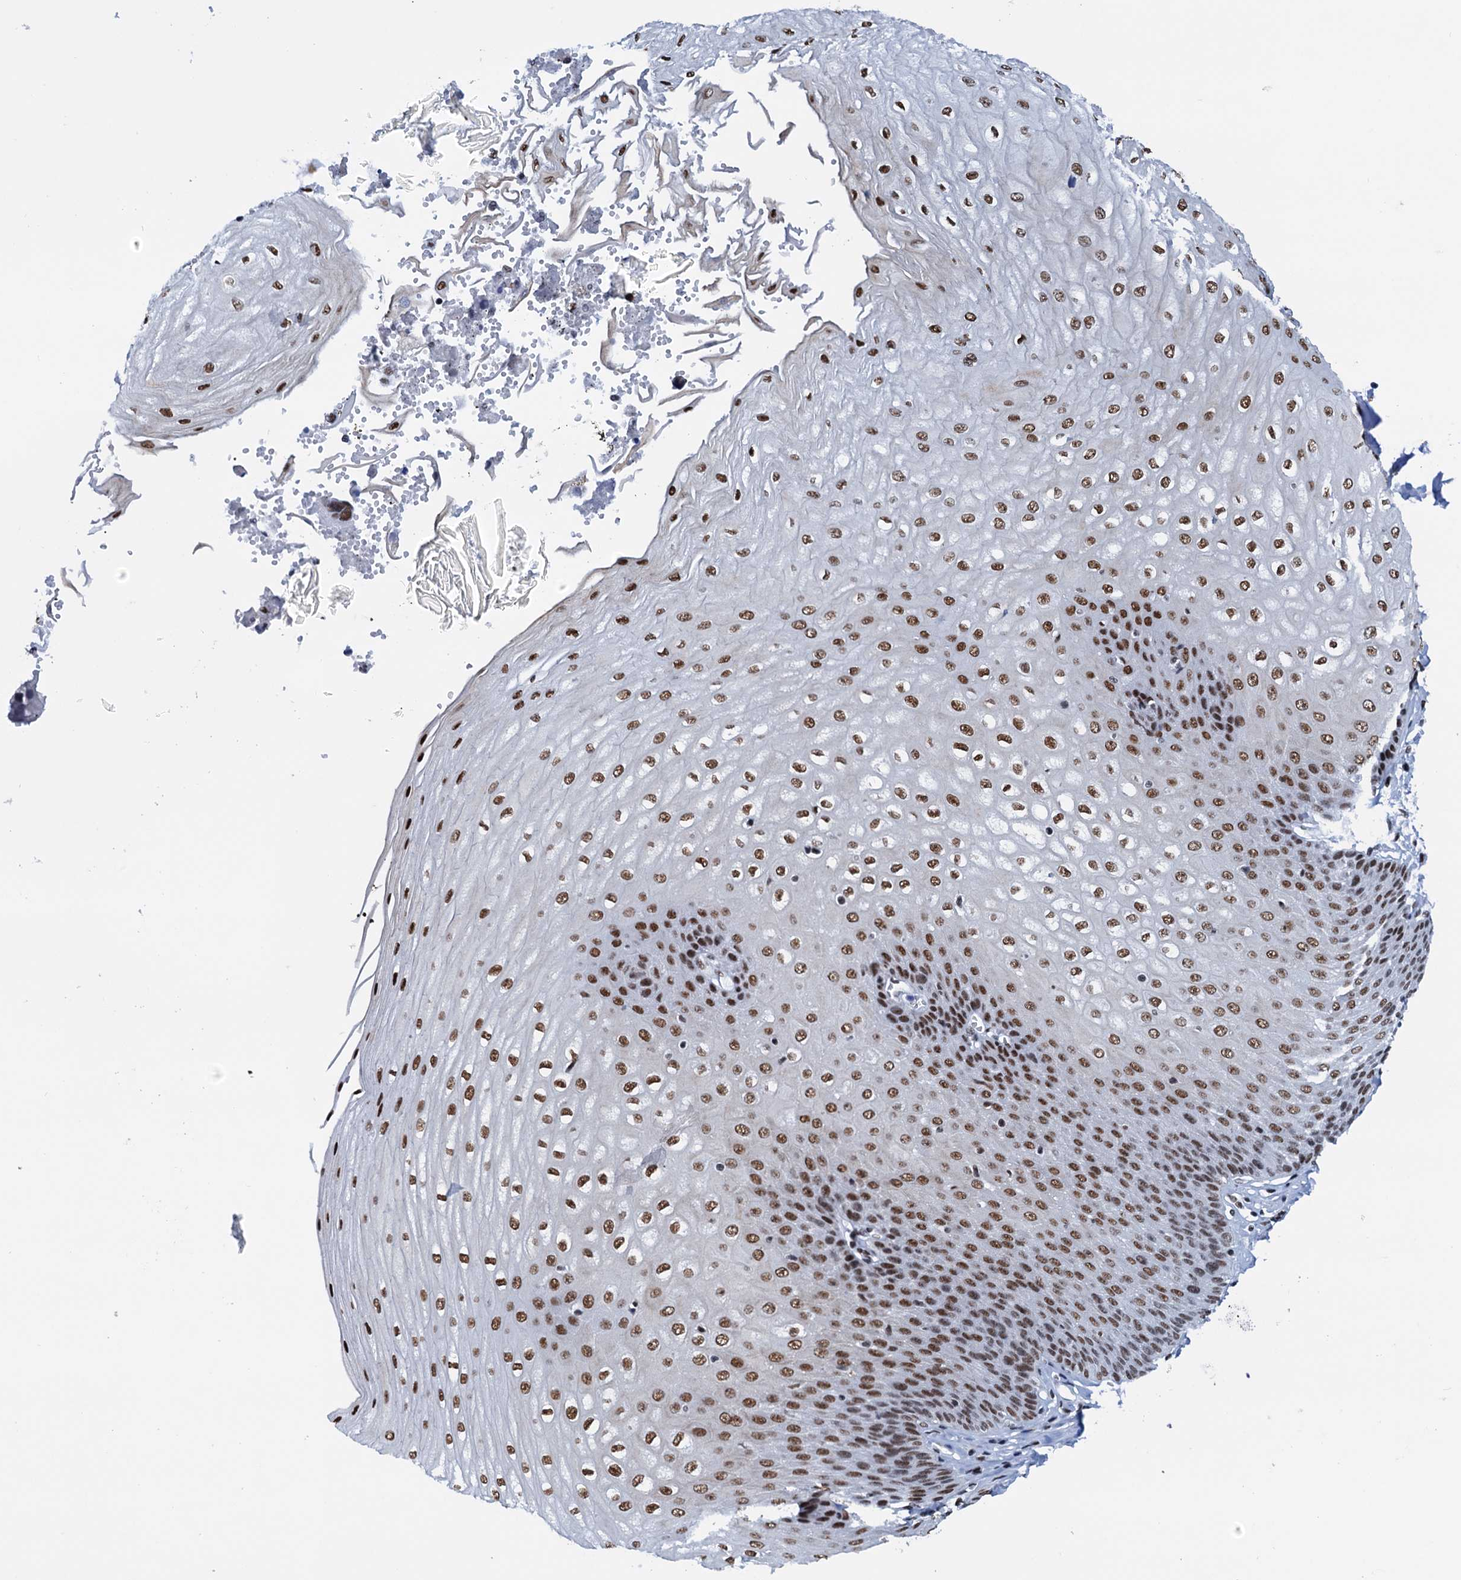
{"staining": {"intensity": "strong", "quantity": ">75%", "location": "nuclear"}, "tissue": "esophagus", "cell_type": "Squamous epithelial cells", "image_type": "normal", "snomed": [{"axis": "morphology", "description": "Normal tissue, NOS"}, {"axis": "topography", "description": "Esophagus"}], "caption": "Immunohistochemical staining of unremarkable esophagus shows high levels of strong nuclear positivity in about >75% of squamous epithelial cells. The protein is shown in brown color, while the nuclei are stained blue.", "gene": "SLTM", "patient": {"sex": "male", "age": 60}}